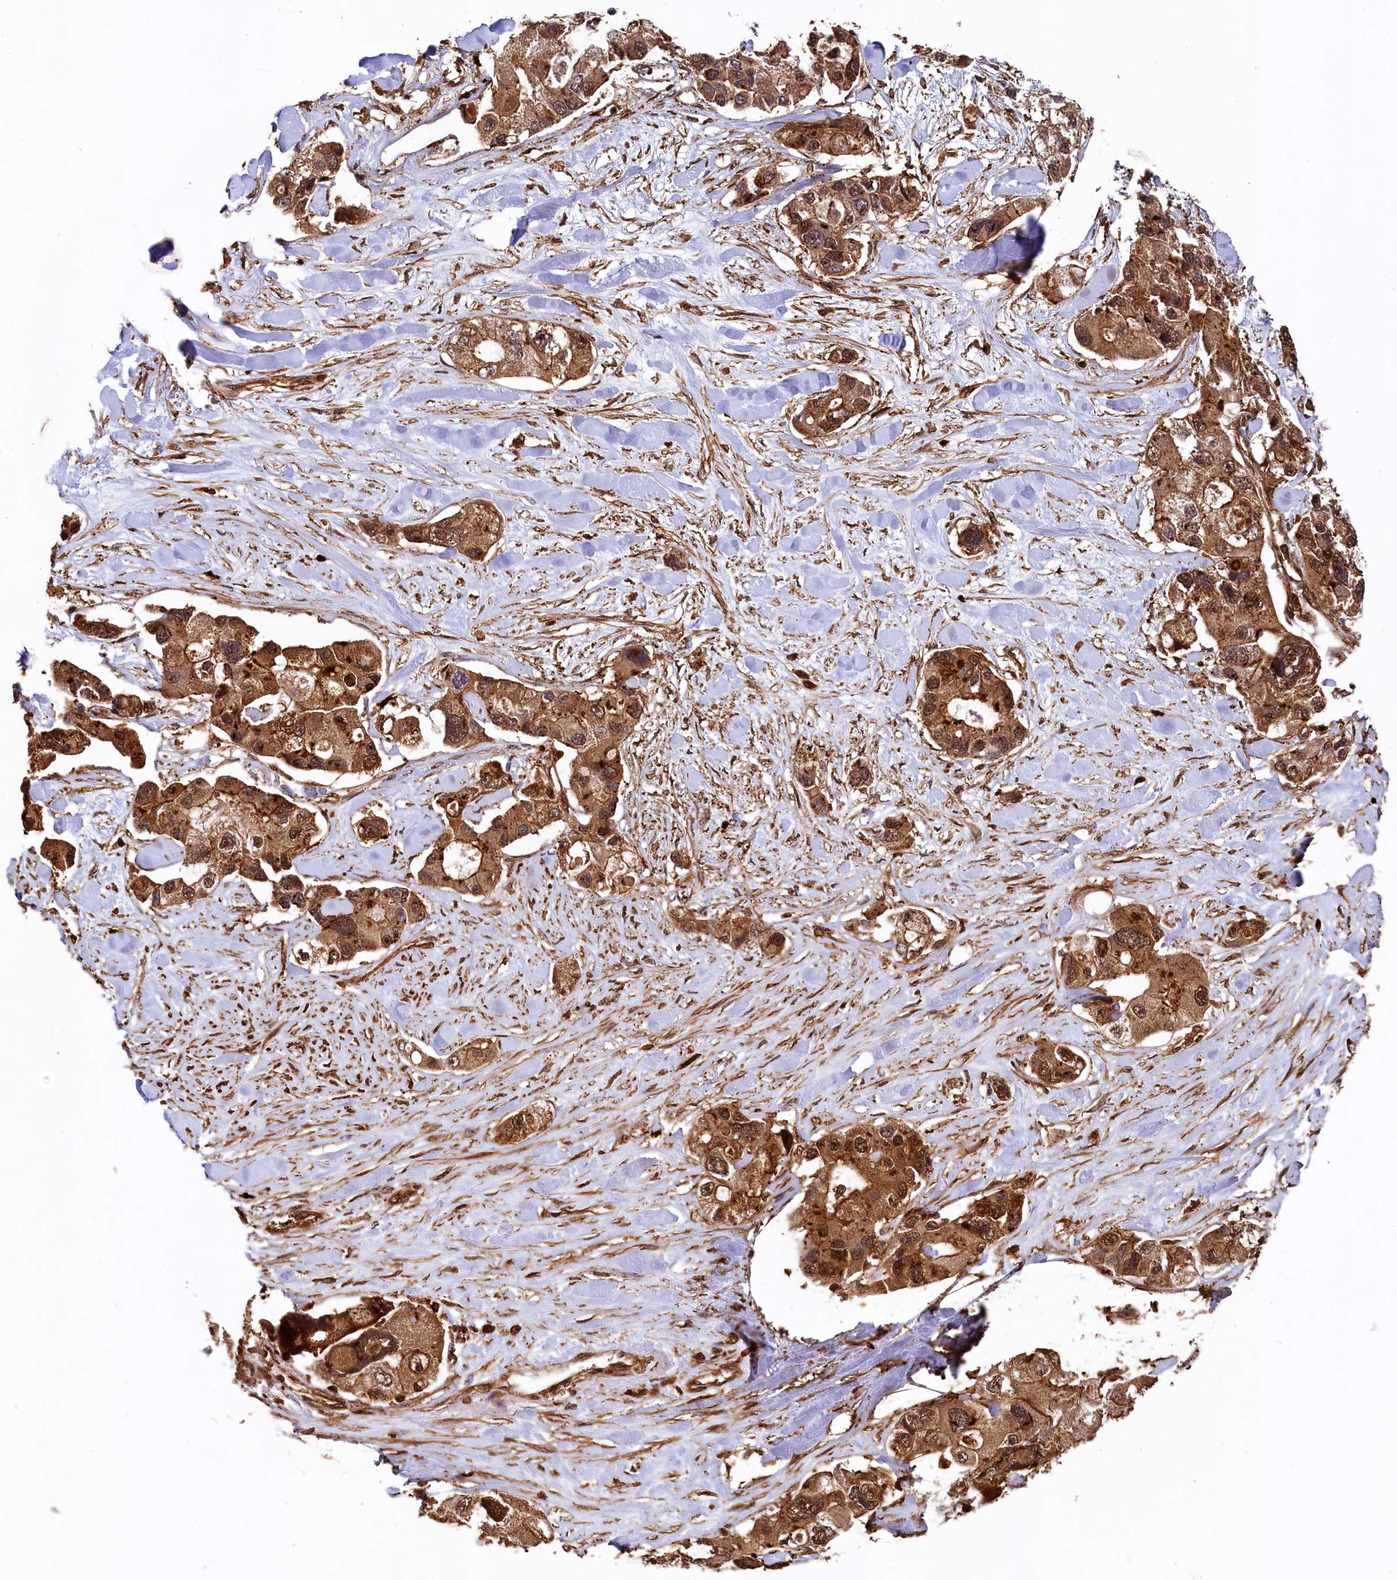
{"staining": {"intensity": "moderate", "quantity": ">75%", "location": "cytoplasmic/membranous,nuclear"}, "tissue": "lung cancer", "cell_type": "Tumor cells", "image_type": "cancer", "snomed": [{"axis": "morphology", "description": "Adenocarcinoma, NOS"}, {"axis": "topography", "description": "Lung"}], "caption": "Immunohistochemistry (IHC) of human lung cancer (adenocarcinoma) displays medium levels of moderate cytoplasmic/membranous and nuclear staining in about >75% of tumor cells.", "gene": "STUB1", "patient": {"sex": "female", "age": 54}}